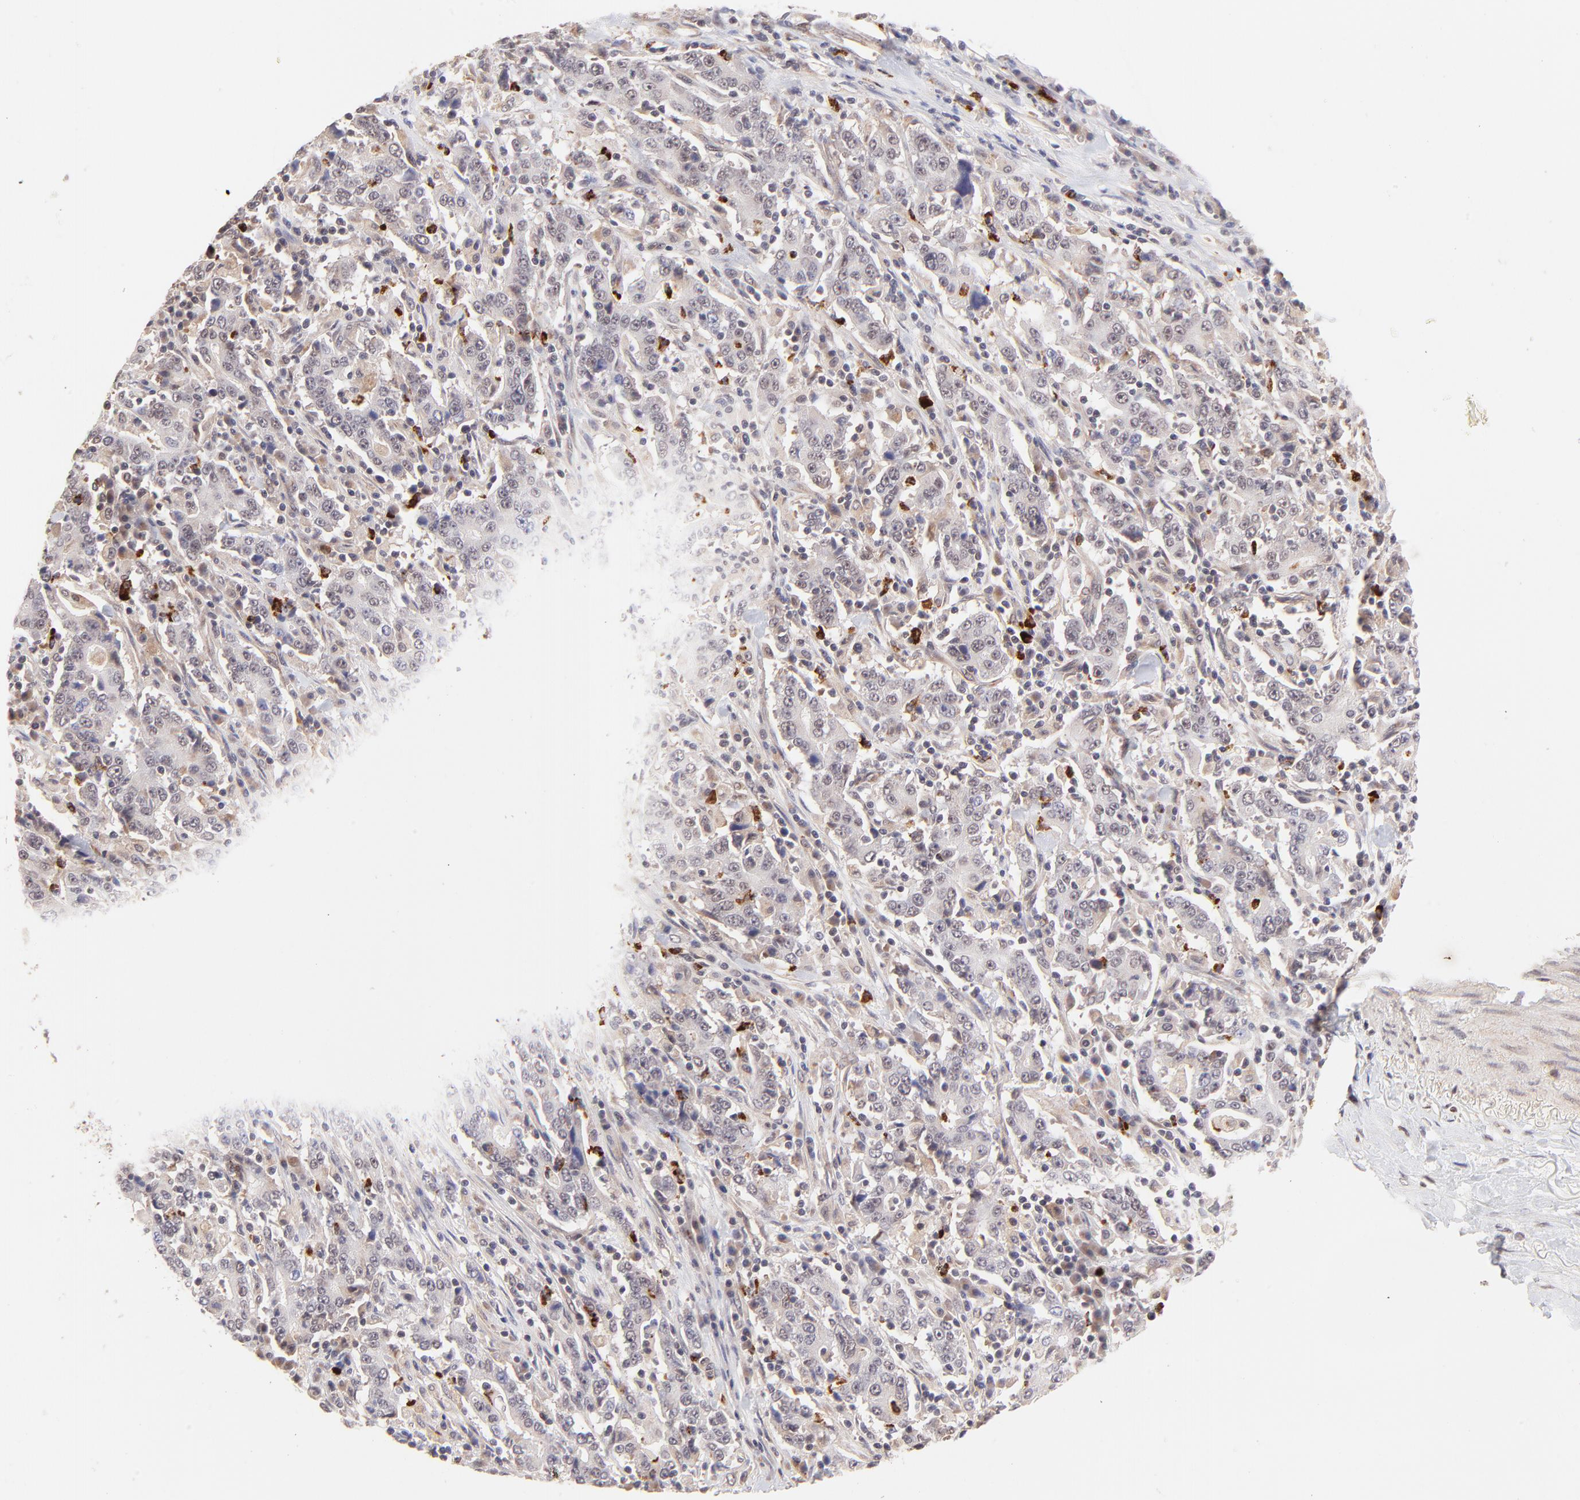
{"staining": {"intensity": "weak", "quantity": "<25%", "location": "nuclear"}, "tissue": "stomach cancer", "cell_type": "Tumor cells", "image_type": "cancer", "snomed": [{"axis": "morphology", "description": "Normal tissue, NOS"}, {"axis": "morphology", "description": "Adenocarcinoma, NOS"}, {"axis": "topography", "description": "Stomach, upper"}, {"axis": "topography", "description": "Stomach"}], "caption": "Stomach cancer was stained to show a protein in brown. There is no significant positivity in tumor cells.", "gene": "MED12", "patient": {"sex": "male", "age": 59}}